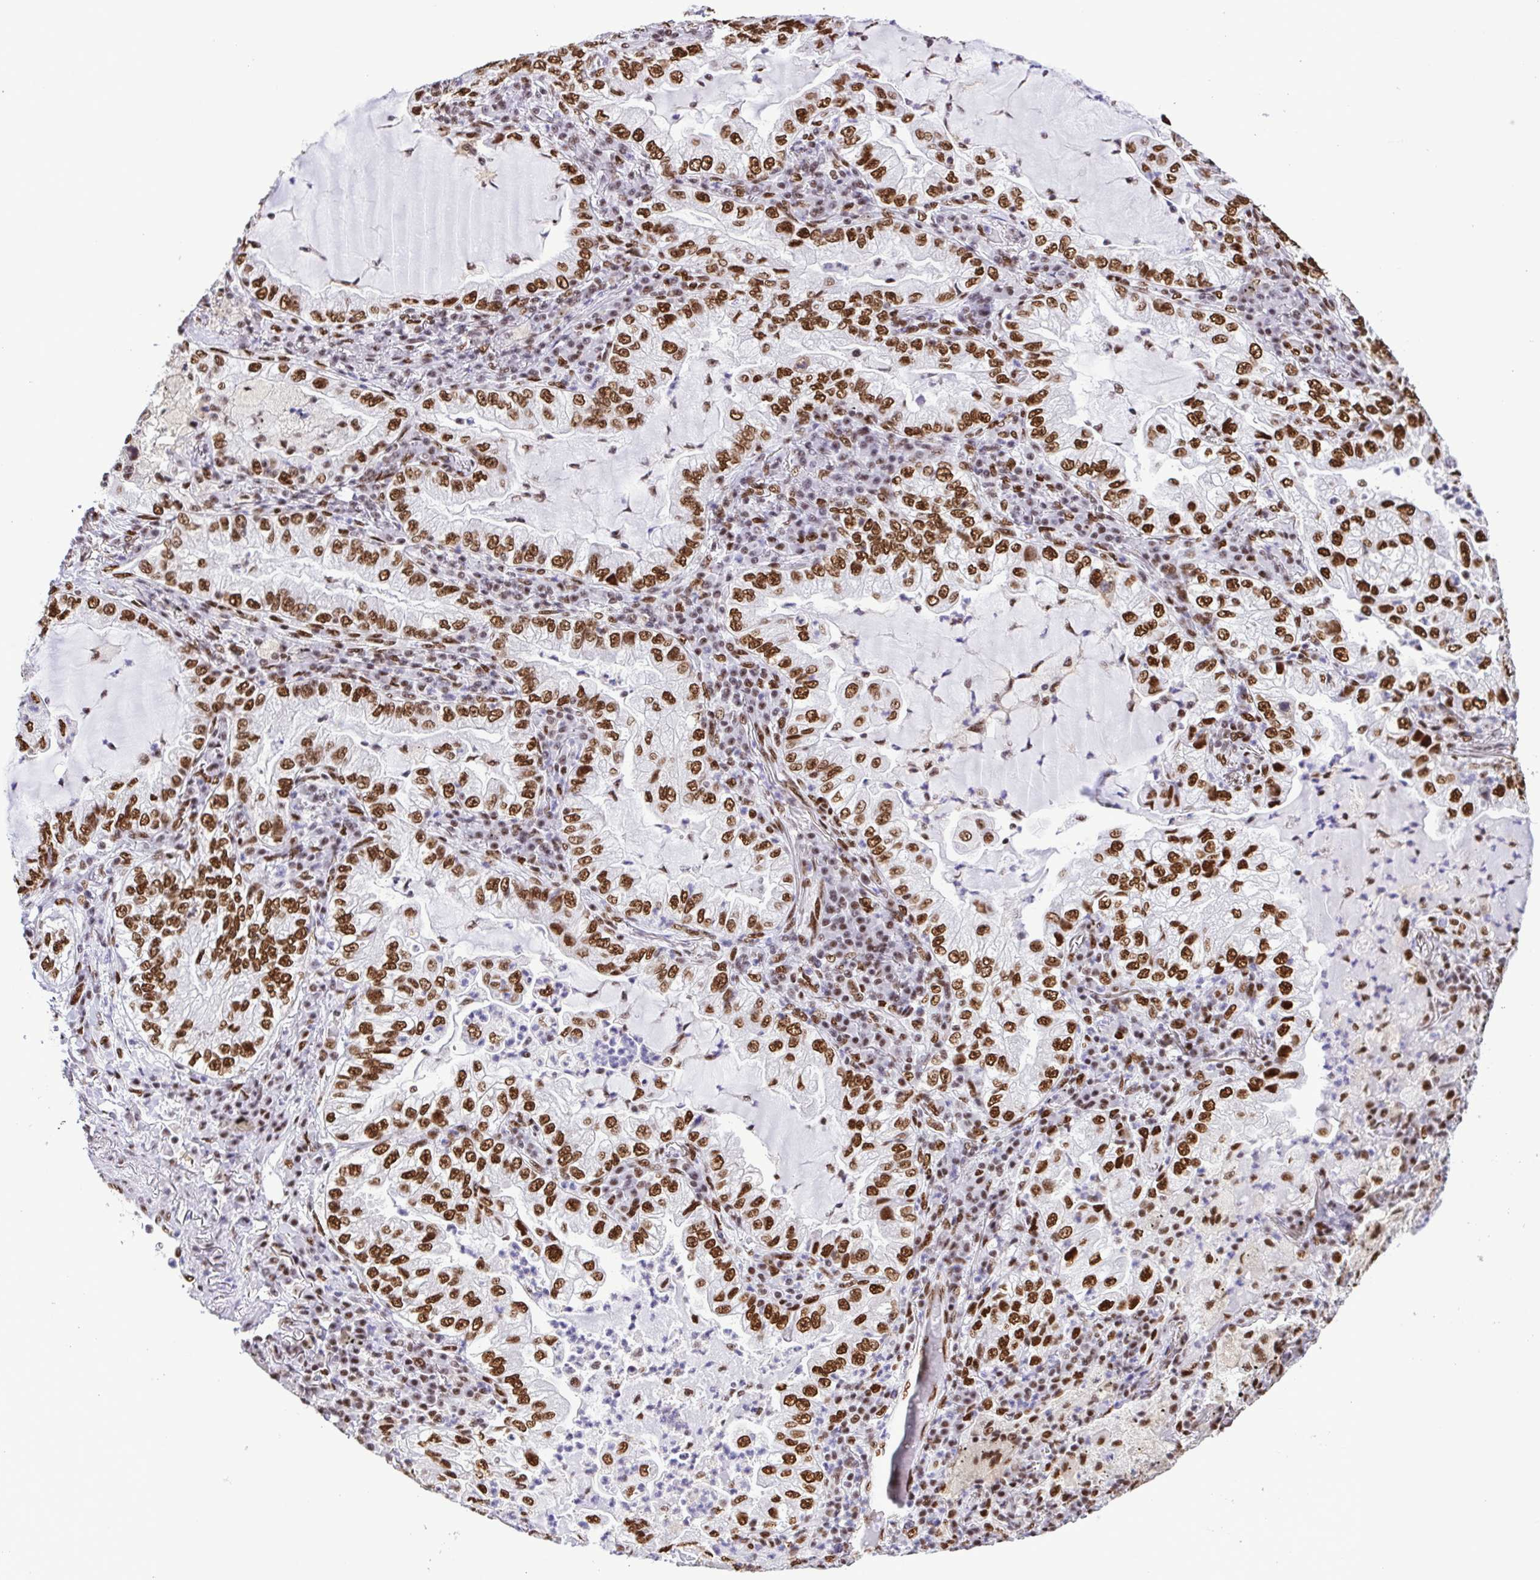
{"staining": {"intensity": "strong", "quantity": ">75%", "location": "nuclear"}, "tissue": "lung cancer", "cell_type": "Tumor cells", "image_type": "cancer", "snomed": [{"axis": "morphology", "description": "Adenocarcinoma, NOS"}, {"axis": "topography", "description": "Lung"}], "caption": "Adenocarcinoma (lung) stained with DAB IHC shows high levels of strong nuclear staining in approximately >75% of tumor cells. (Brightfield microscopy of DAB IHC at high magnification).", "gene": "TRIM28", "patient": {"sex": "female", "age": 73}}